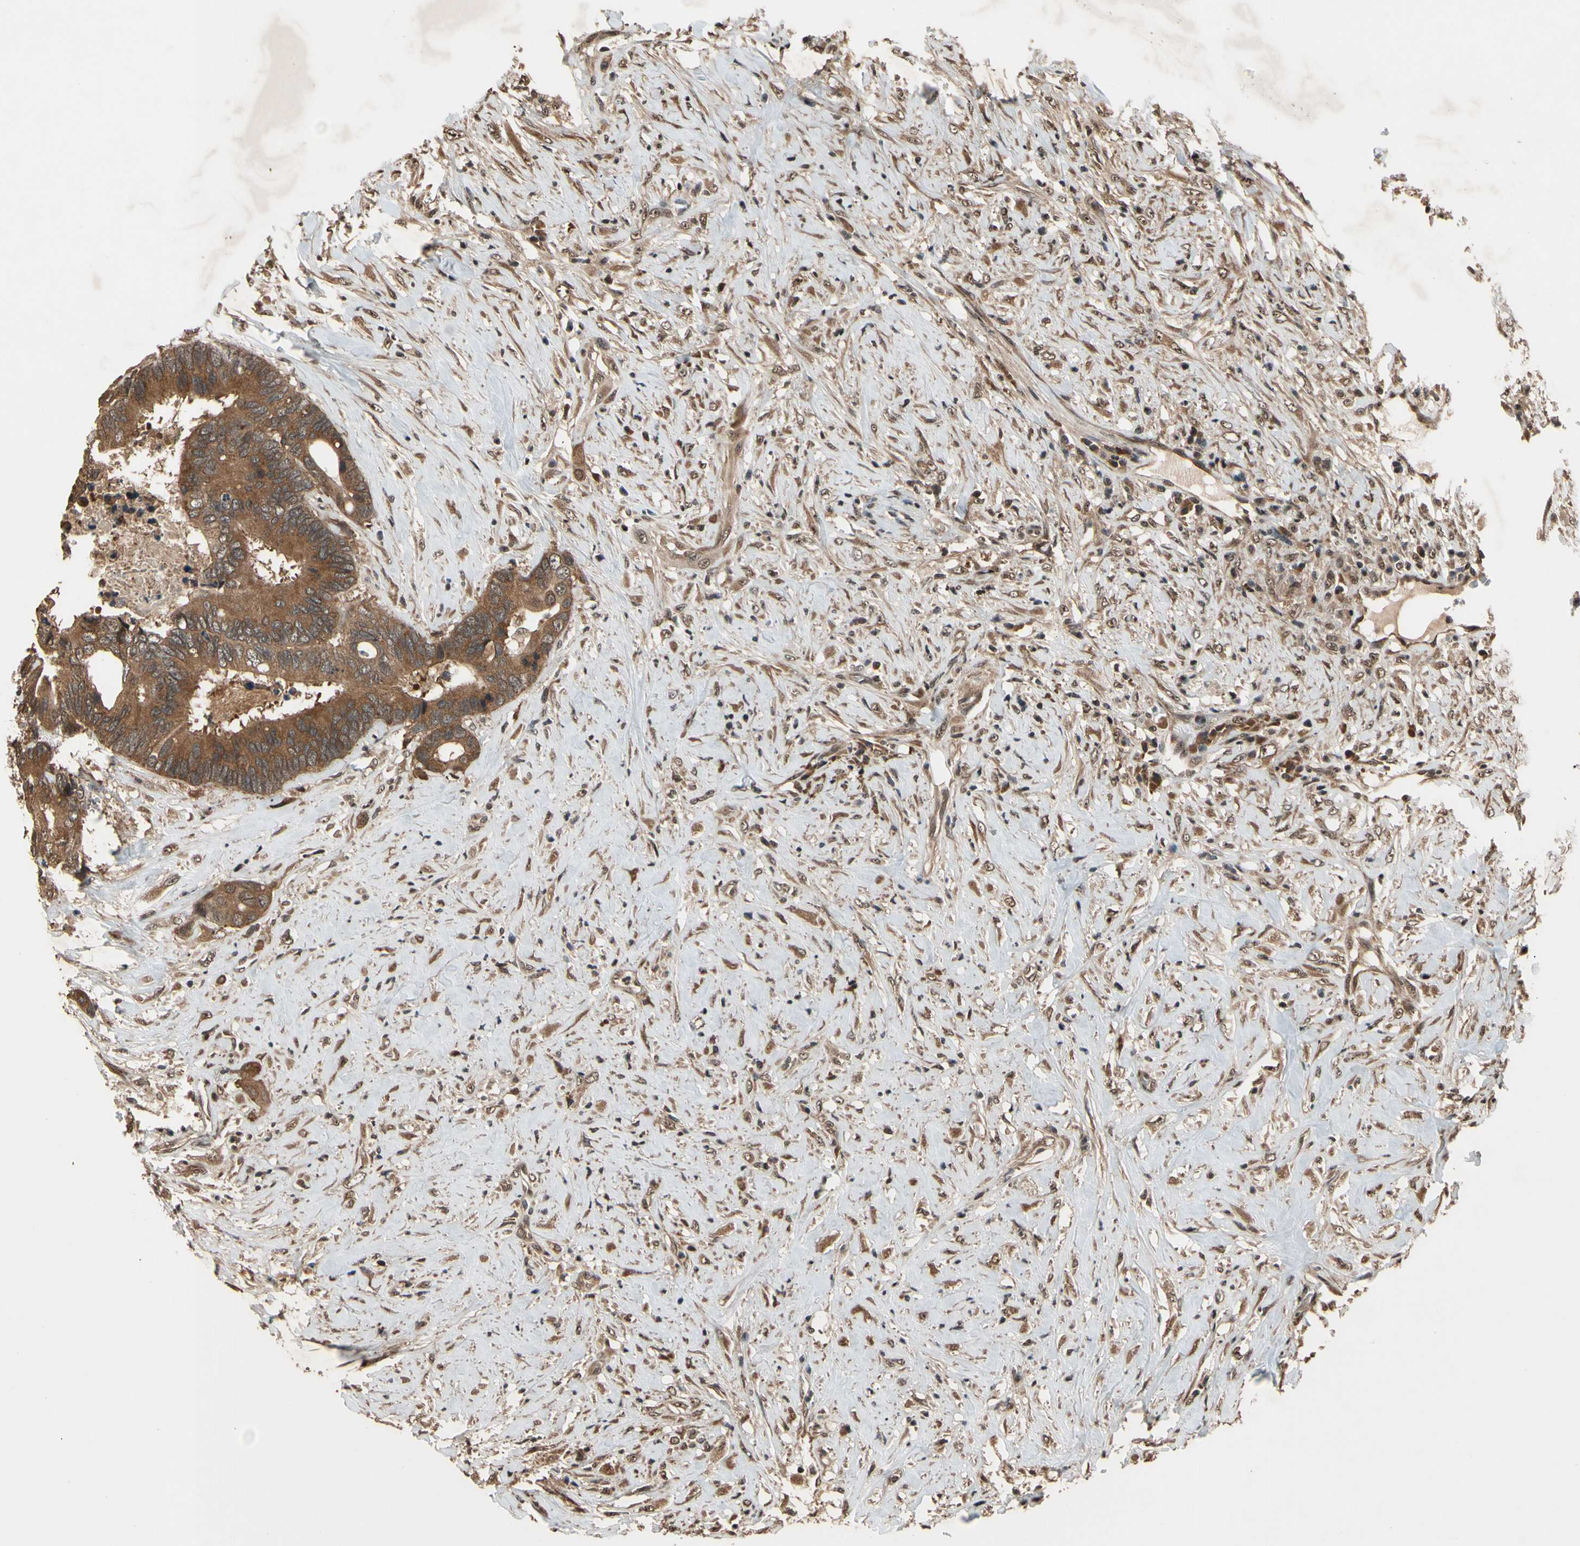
{"staining": {"intensity": "strong", "quantity": ">75%", "location": "cytoplasmic/membranous"}, "tissue": "colorectal cancer", "cell_type": "Tumor cells", "image_type": "cancer", "snomed": [{"axis": "morphology", "description": "Adenocarcinoma, NOS"}, {"axis": "topography", "description": "Rectum"}], "caption": "Adenocarcinoma (colorectal) was stained to show a protein in brown. There is high levels of strong cytoplasmic/membranous positivity in about >75% of tumor cells.", "gene": "TMEM230", "patient": {"sex": "male", "age": 55}}